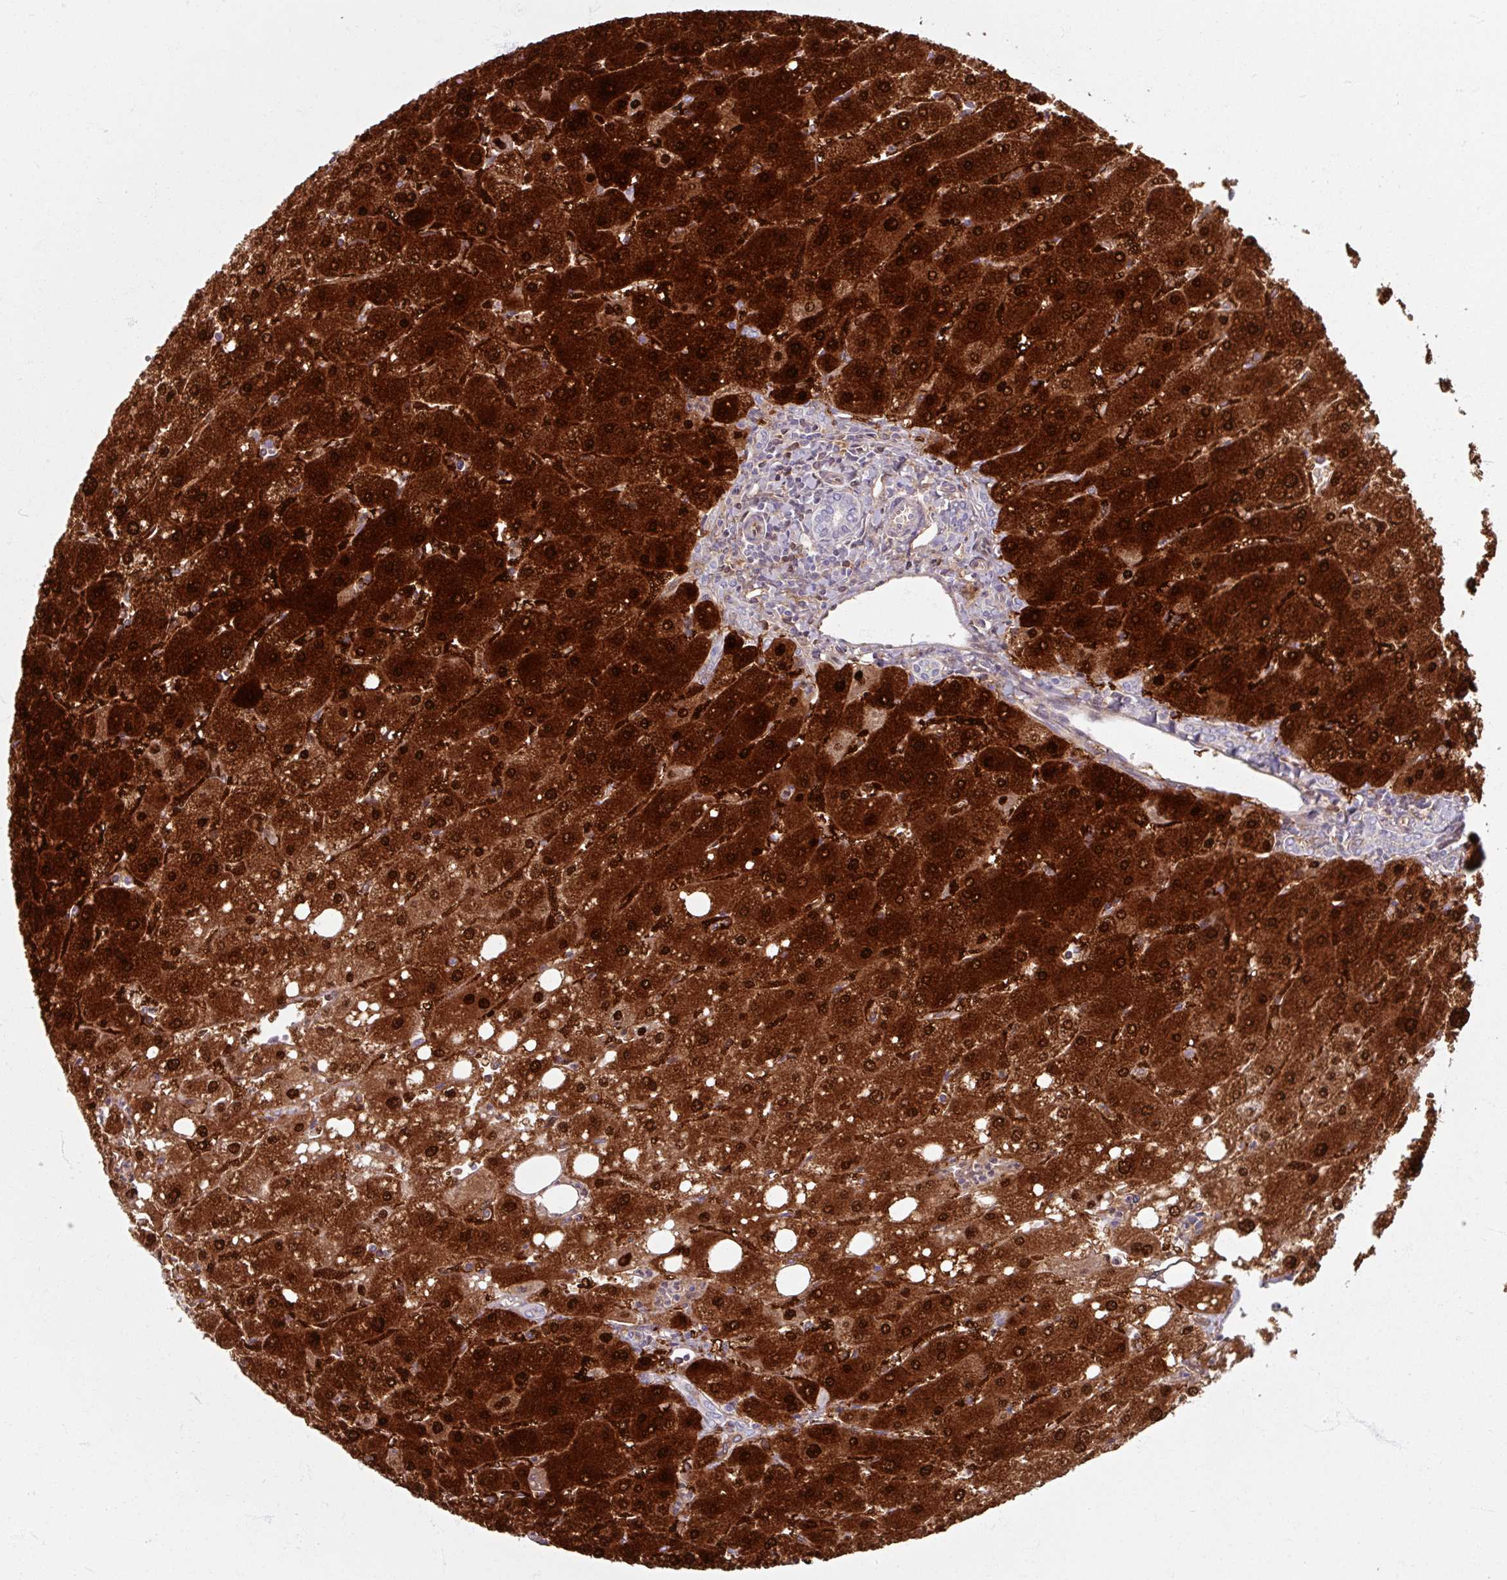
{"staining": {"intensity": "negative", "quantity": "none", "location": "none"}, "tissue": "liver", "cell_type": "Cholangiocytes", "image_type": "normal", "snomed": [{"axis": "morphology", "description": "Normal tissue, NOS"}, {"axis": "topography", "description": "Liver"}], "caption": "The micrograph shows no significant staining in cholangiocytes of liver.", "gene": "ARG1", "patient": {"sex": "male", "age": 67}}